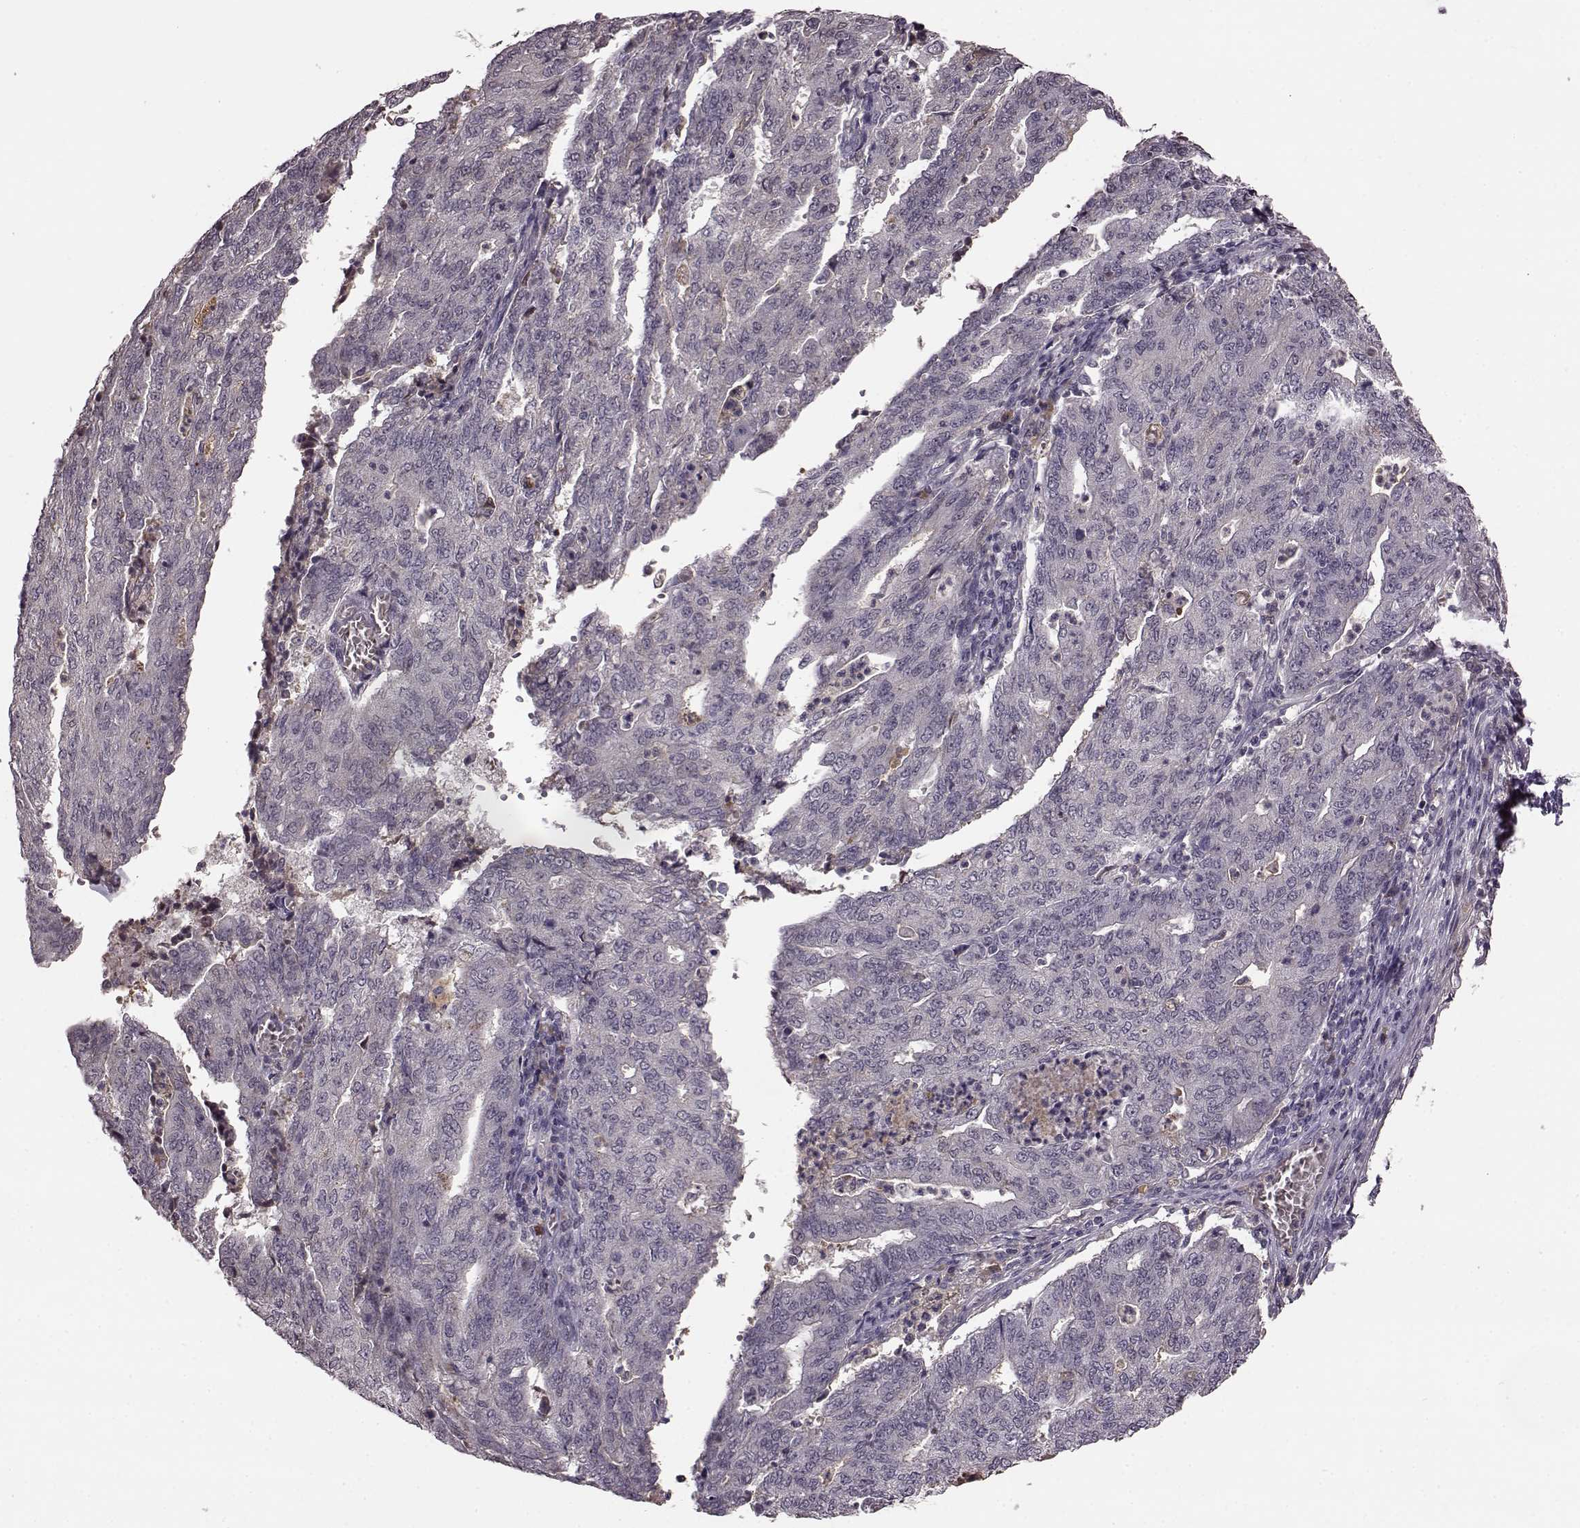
{"staining": {"intensity": "negative", "quantity": "none", "location": "none"}, "tissue": "endometrial cancer", "cell_type": "Tumor cells", "image_type": "cancer", "snomed": [{"axis": "morphology", "description": "Adenocarcinoma, NOS"}, {"axis": "topography", "description": "Endometrium"}], "caption": "DAB (3,3'-diaminobenzidine) immunohistochemical staining of adenocarcinoma (endometrial) demonstrates no significant staining in tumor cells. (DAB (3,3'-diaminobenzidine) immunohistochemistry (IHC) with hematoxylin counter stain).", "gene": "NRL", "patient": {"sex": "female", "age": 82}}